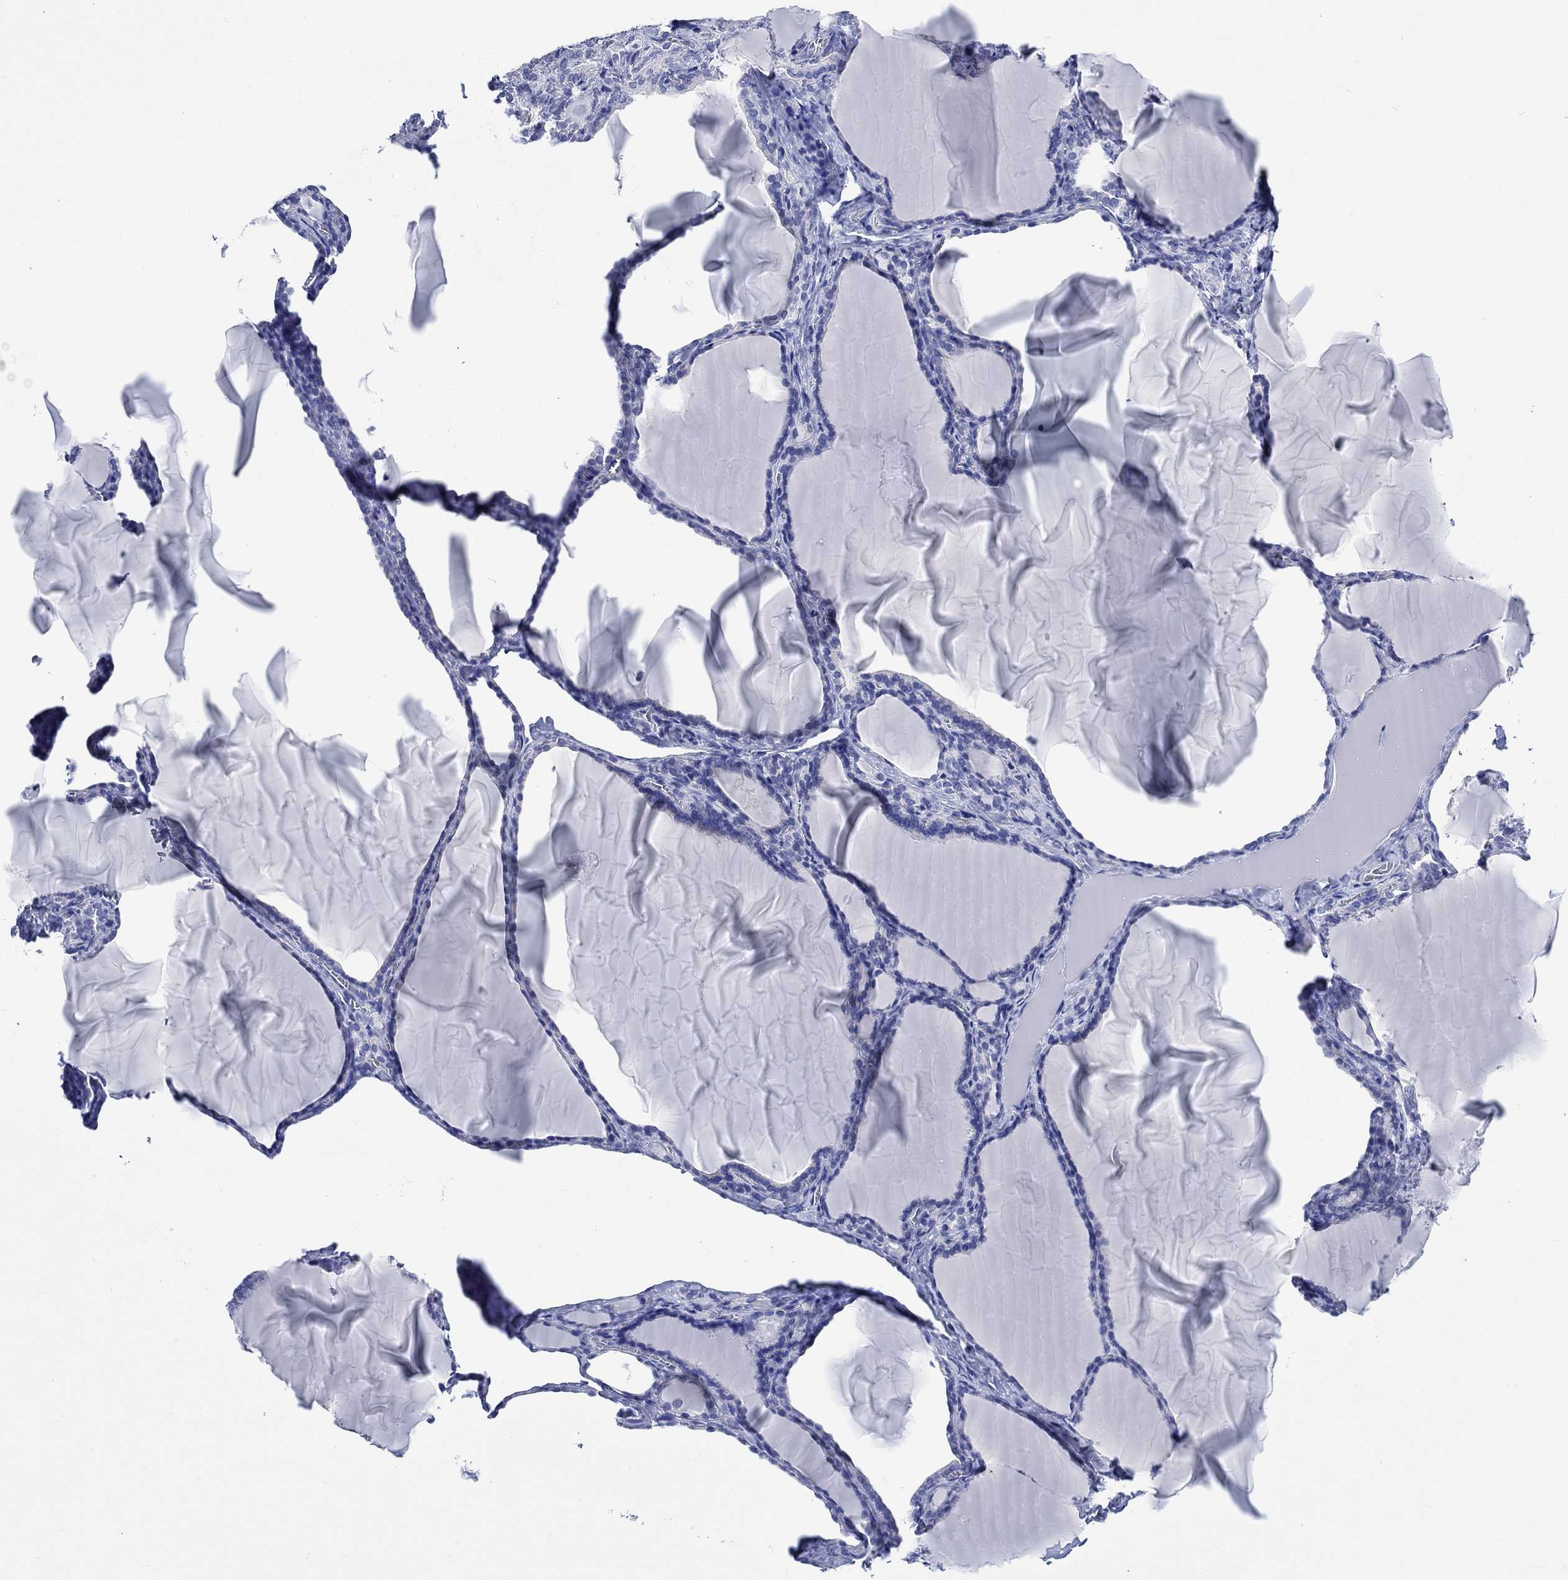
{"staining": {"intensity": "negative", "quantity": "none", "location": "none"}, "tissue": "thyroid gland", "cell_type": "Glandular cells", "image_type": "normal", "snomed": [{"axis": "morphology", "description": "Normal tissue, NOS"}, {"axis": "morphology", "description": "Hyperplasia, NOS"}, {"axis": "topography", "description": "Thyroid gland"}], "caption": "There is no significant staining in glandular cells of thyroid gland. The staining is performed using DAB brown chromogen with nuclei counter-stained in using hematoxylin.", "gene": "KLHL33", "patient": {"sex": "female", "age": 27}}